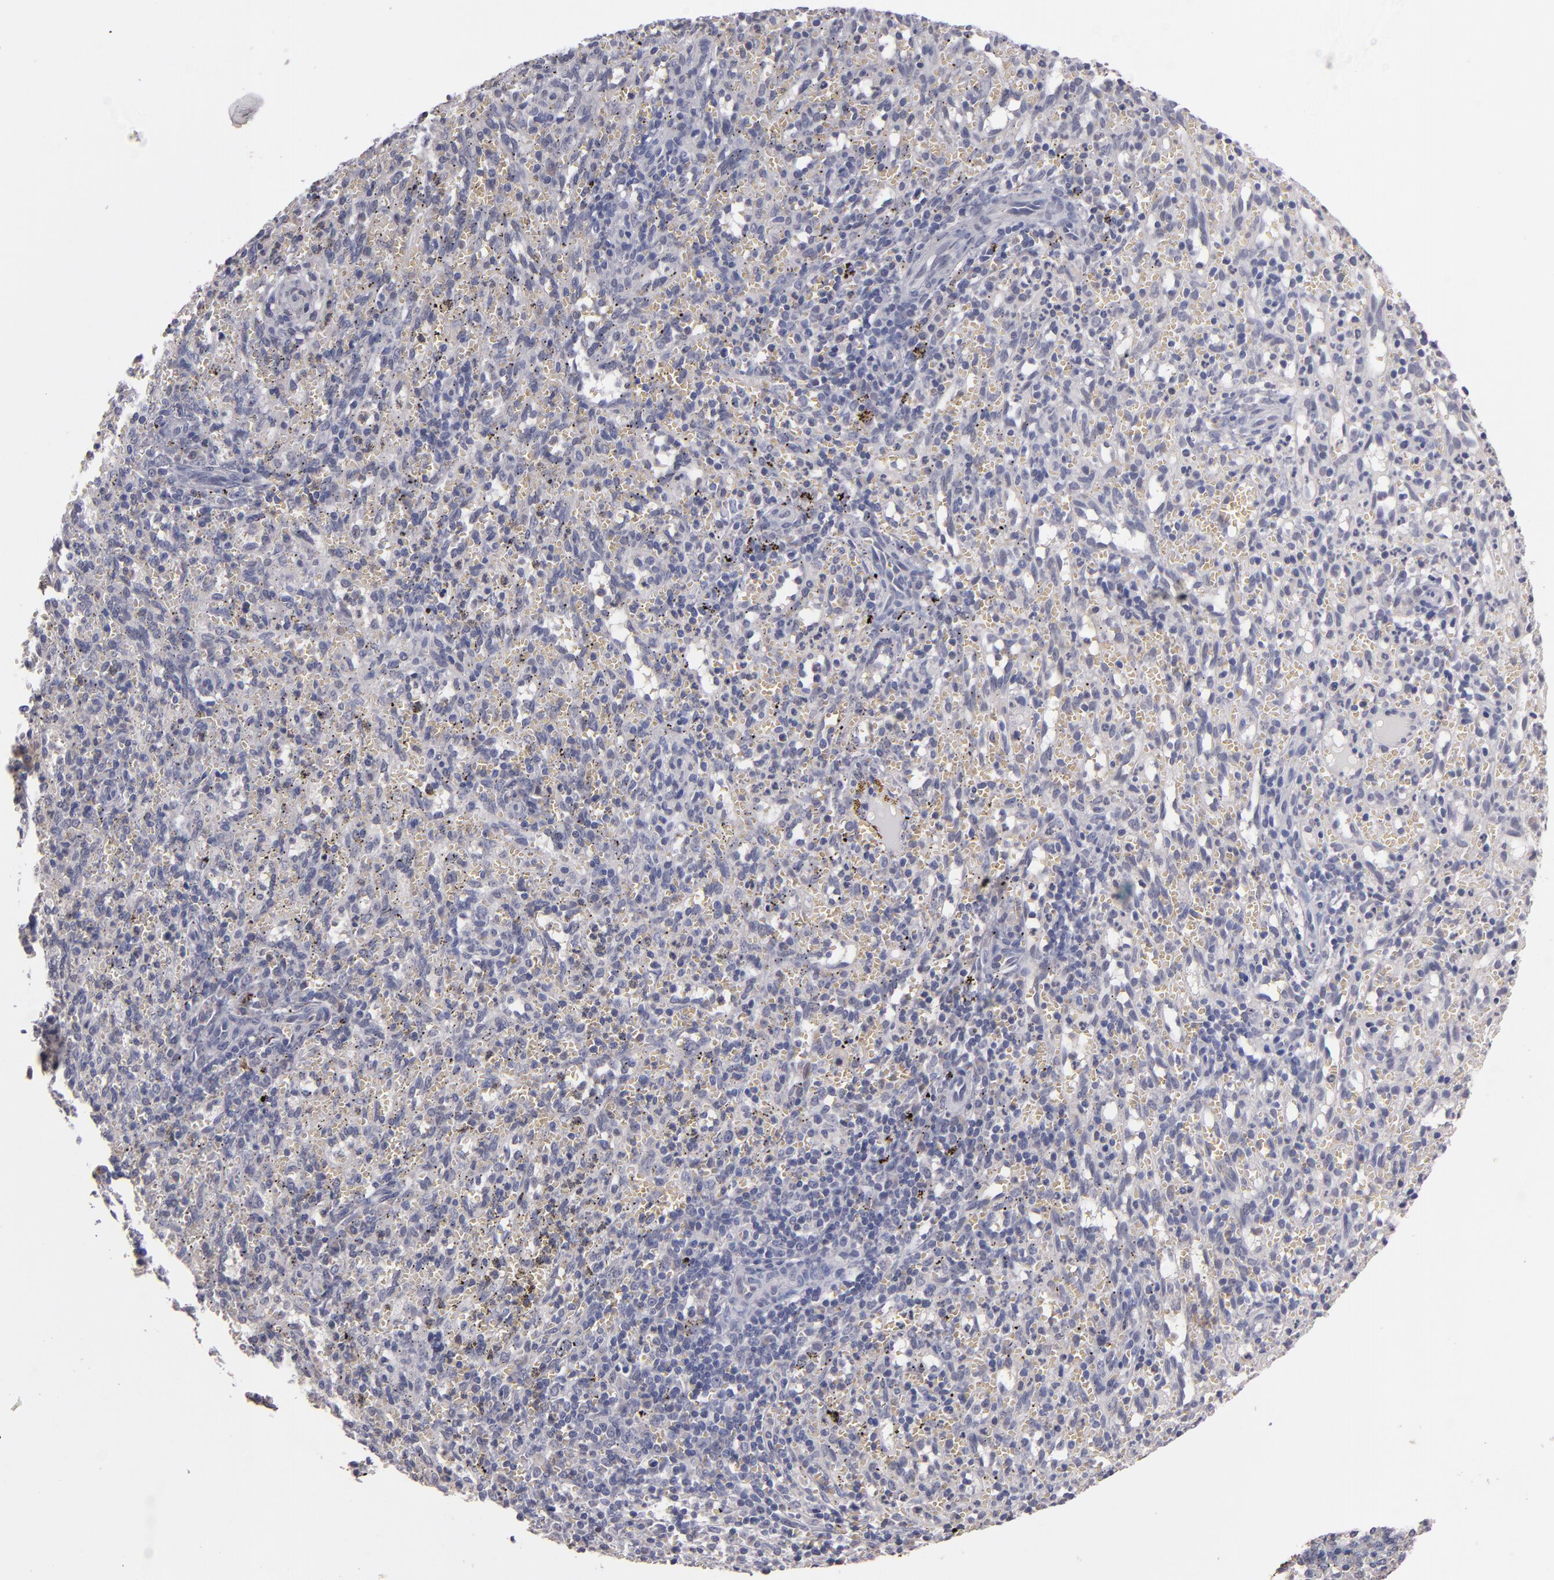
{"staining": {"intensity": "negative", "quantity": "none", "location": "none"}, "tissue": "spleen", "cell_type": "Cells in red pulp", "image_type": "normal", "snomed": [{"axis": "morphology", "description": "Normal tissue, NOS"}, {"axis": "topography", "description": "Spleen"}], "caption": "This is an immunohistochemistry (IHC) micrograph of unremarkable spleen. There is no staining in cells in red pulp.", "gene": "S100A1", "patient": {"sex": "female", "age": 10}}